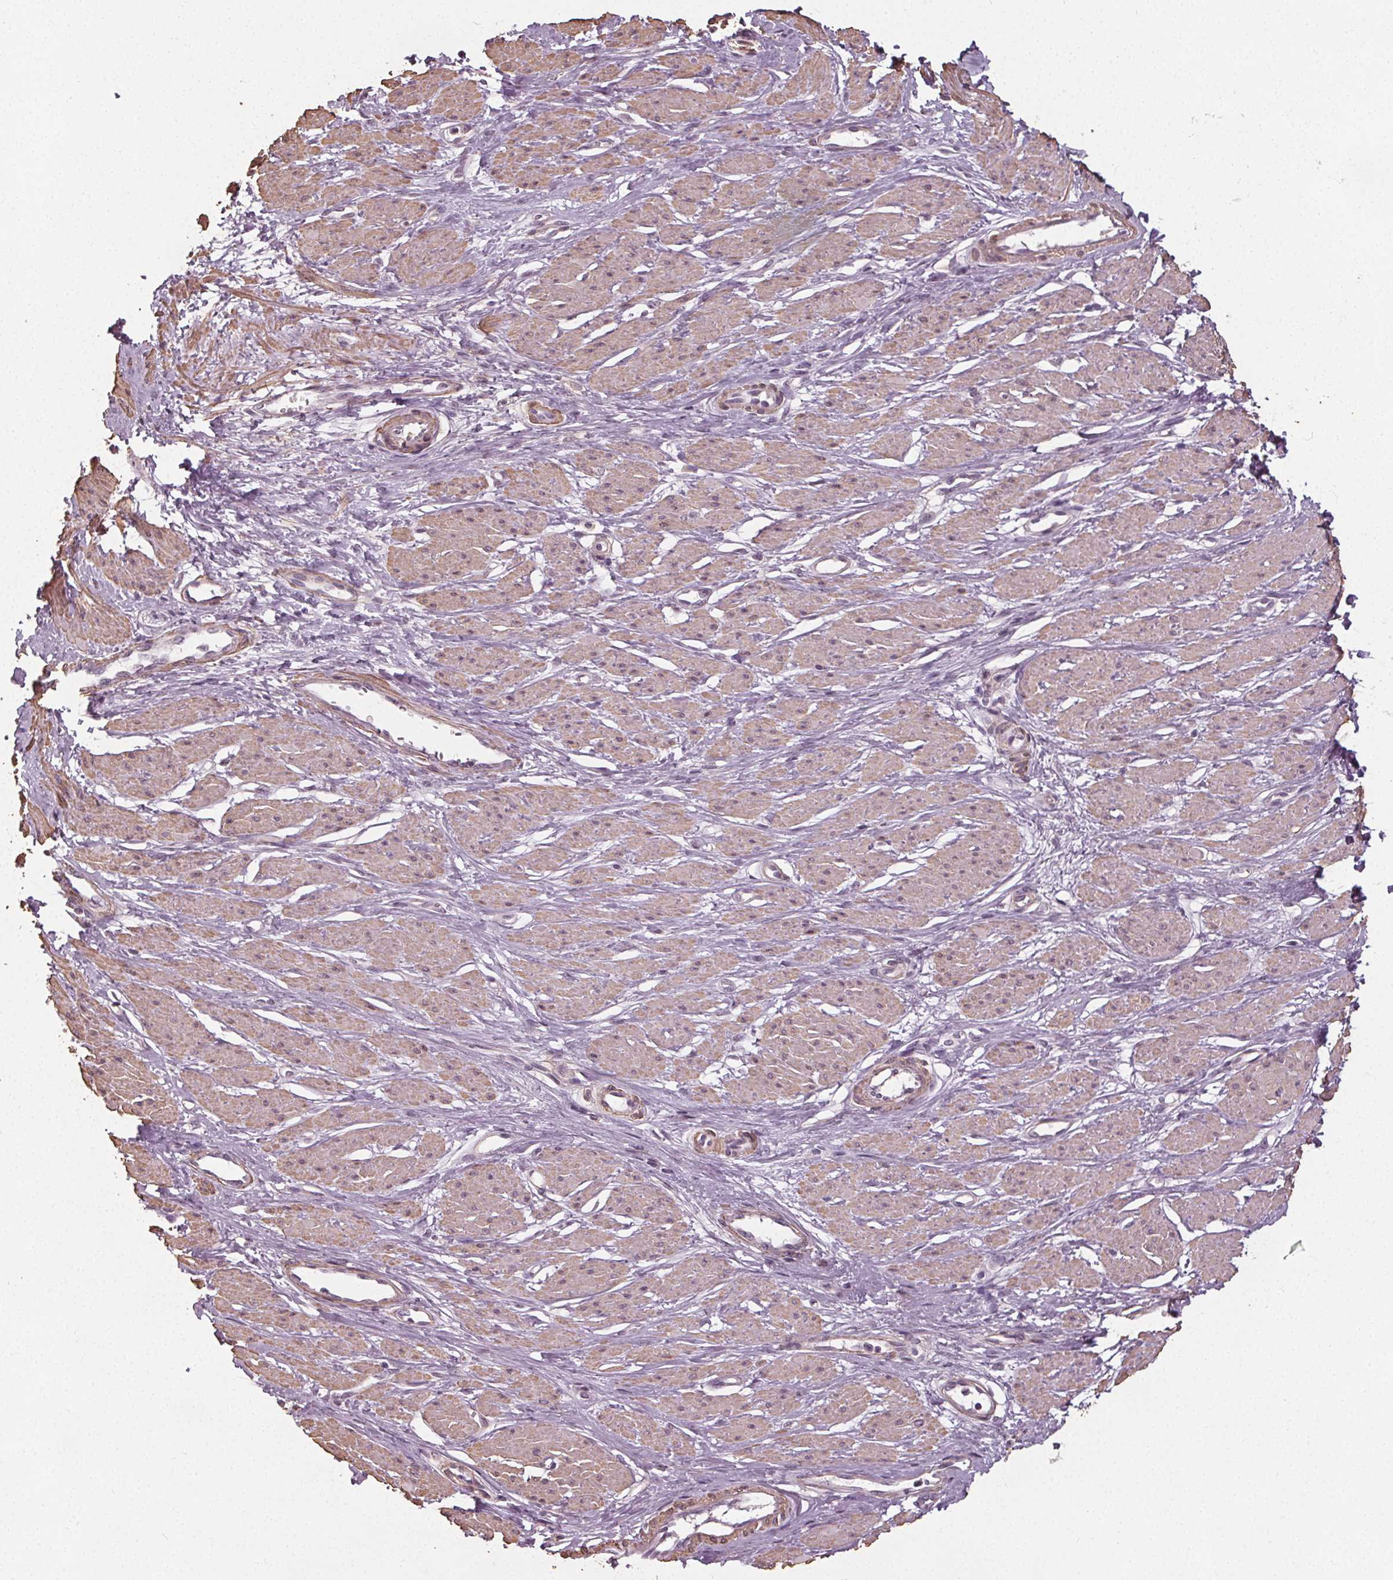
{"staining": {"intensity": "weak", "quantity": "25%-75%", "location": "cytoplasmic/membranous"}, "tissue": "smooth muscle", "cell_type": "Smooth muscle cells", "image_type": "normal", "snomed": [{"axis": "morphology", "description": "Normal tissue, NOS"}, {"axis": "topography", "description": "Smooth muscle"}, {"axis": "topography", "description": "Uterus"}], "caption": "Smooth muscle cells demonstrate low levels of weak cytoplasmic/membranous expression in approximately 25%-75% of cells in benign smooth muscle.", "gene": "PKP1", "patient": {"sex": "female", "age": 39}}